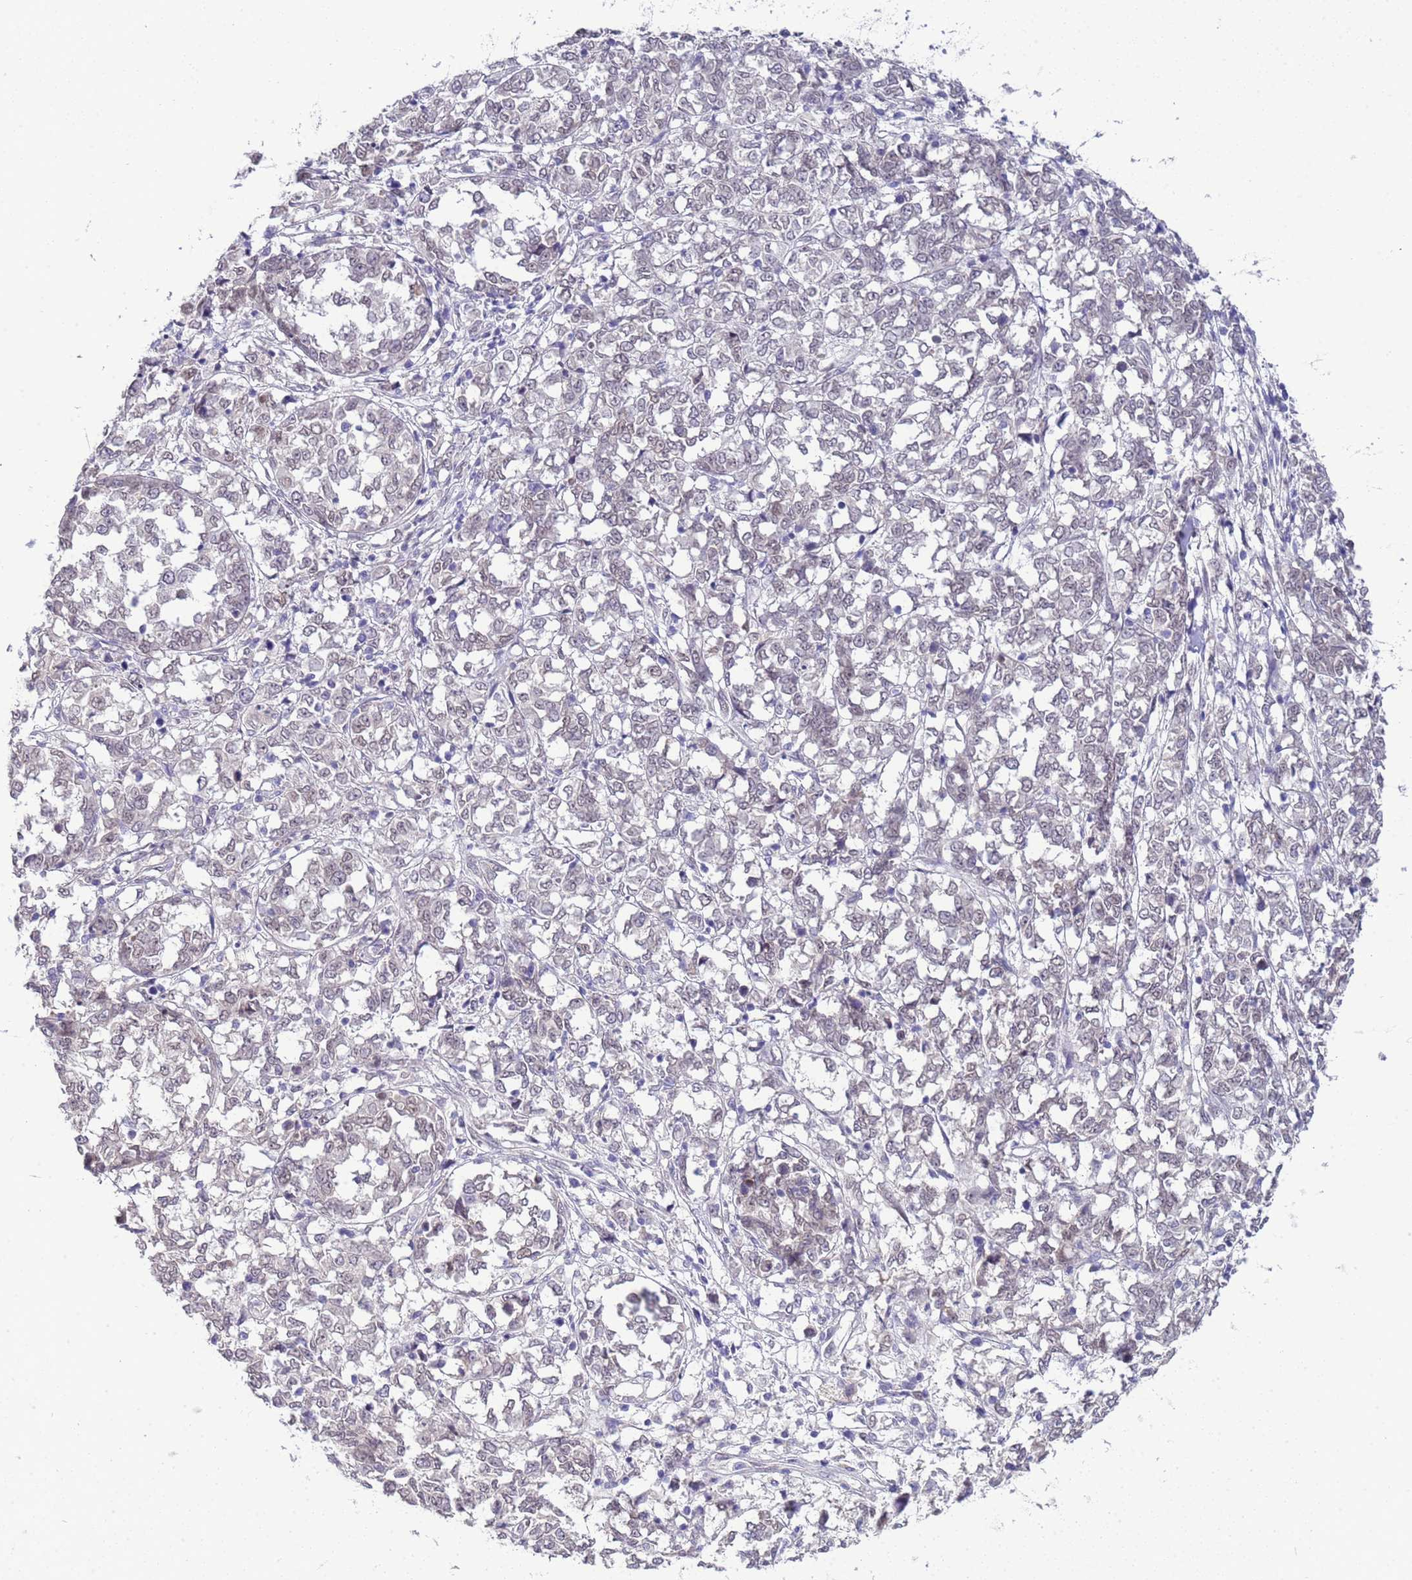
{"staining": {"intensity": "weak", "quantity": "<25%", "location": "nuclear"}, "tissue": "melanoma", "cell_type": "Tumor cells", "image_type": "cancer", "snomed": [{"axis": "morphology", "description": "Malignant melanoma, NOS"}, {"axis": "topography", "description": "Skin"}], "caption": "Malignant melanoma stained for a protein using immunohistochemistry (IHC) demonstrates no expression tumor cells.", "gene": "TRMT10A", "patient": {"sex": "female", "age": 72}}